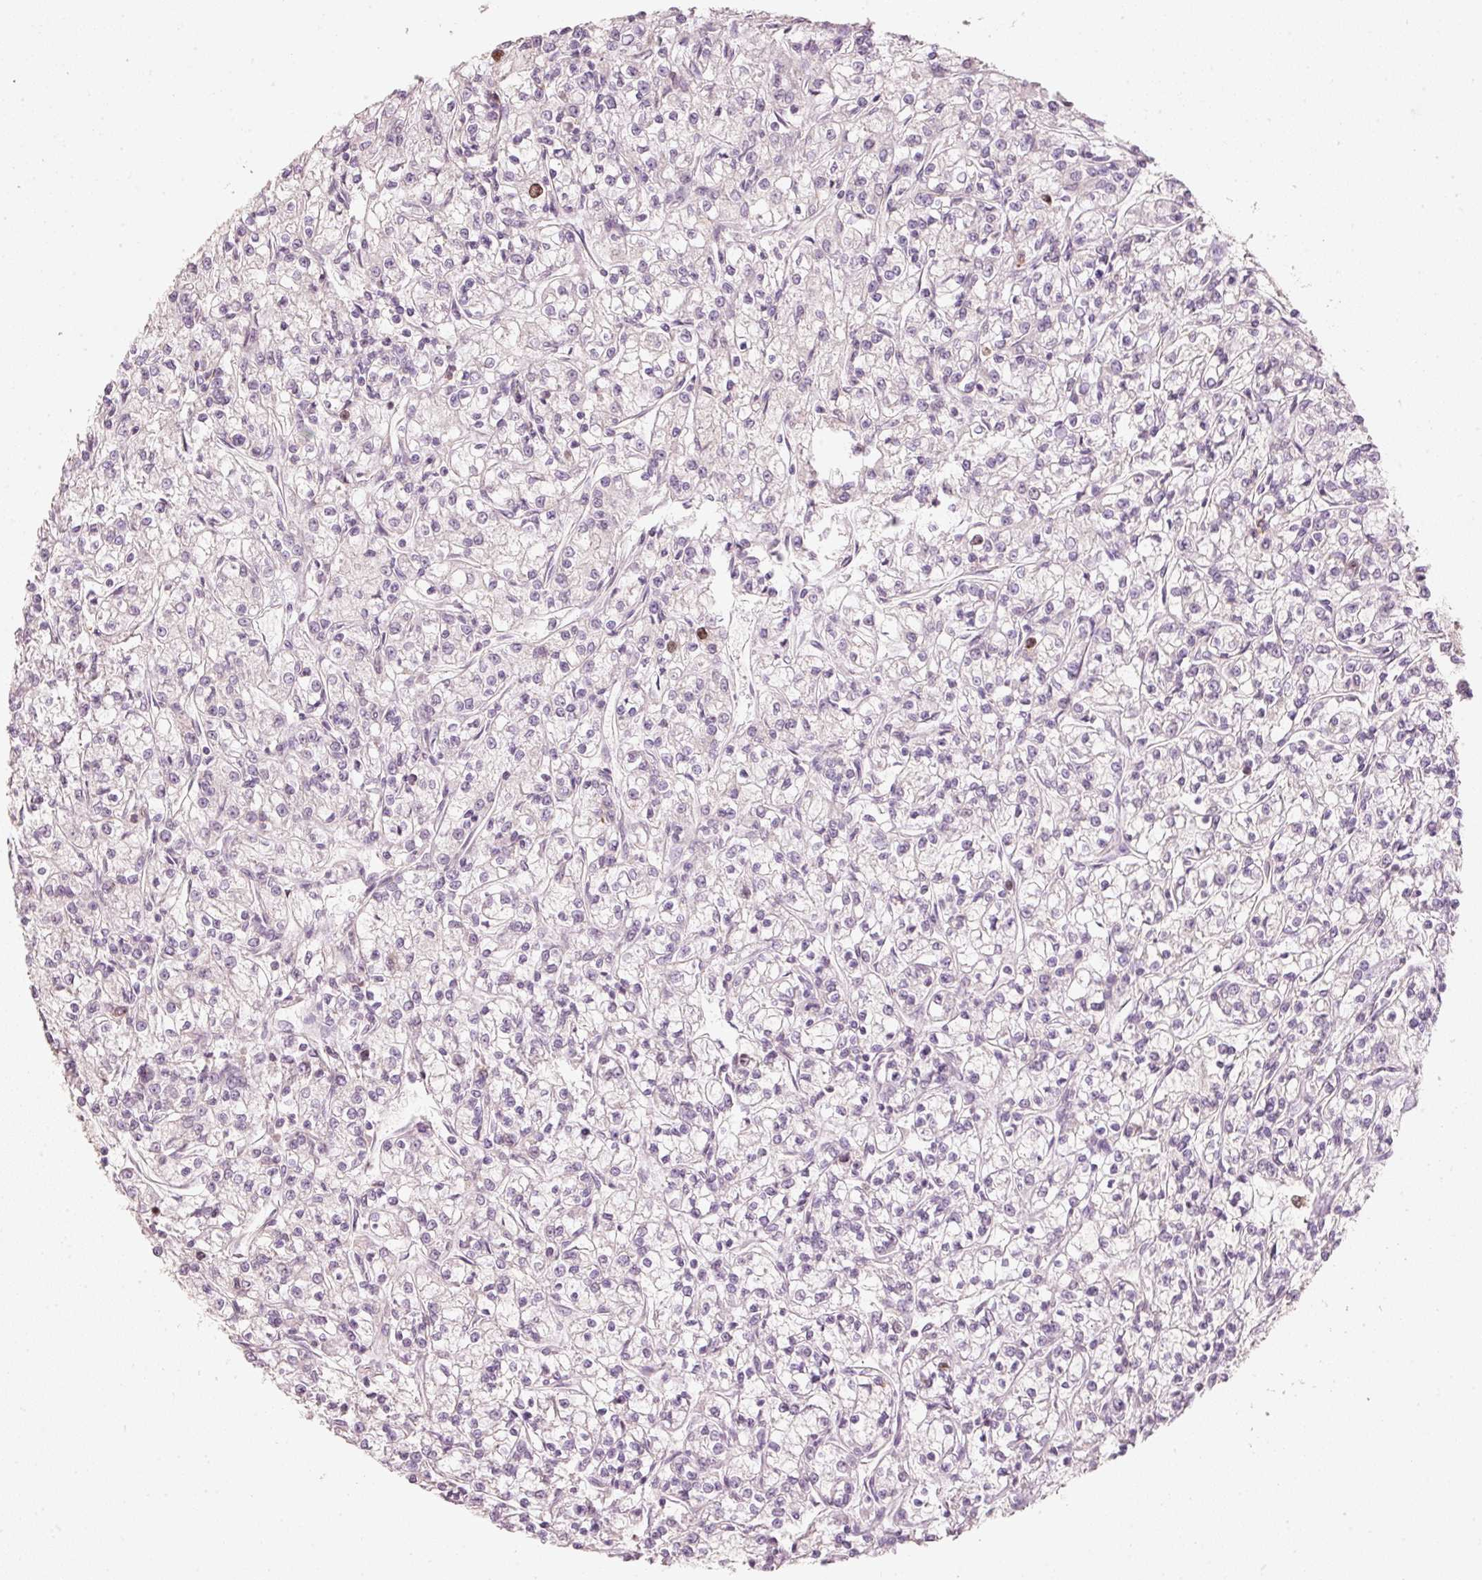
{"staining": {"intensity": "negative", "quantity": "none", "location": "none"}, "tissue": "renal cancer", "cell_type": "Tumor cells", "image_type": "cancer", "snomed": [{"axis": "morphology", "description": "Adenocarcinoma, NOS"}, {"axis": "topography", "description": "Kidney"}], "caption": "Tumor cells are negative for protein expression in human renal adenocarcinoma.", "gene": "TREX2", "patient": {"sex": "female", "age": 59}}